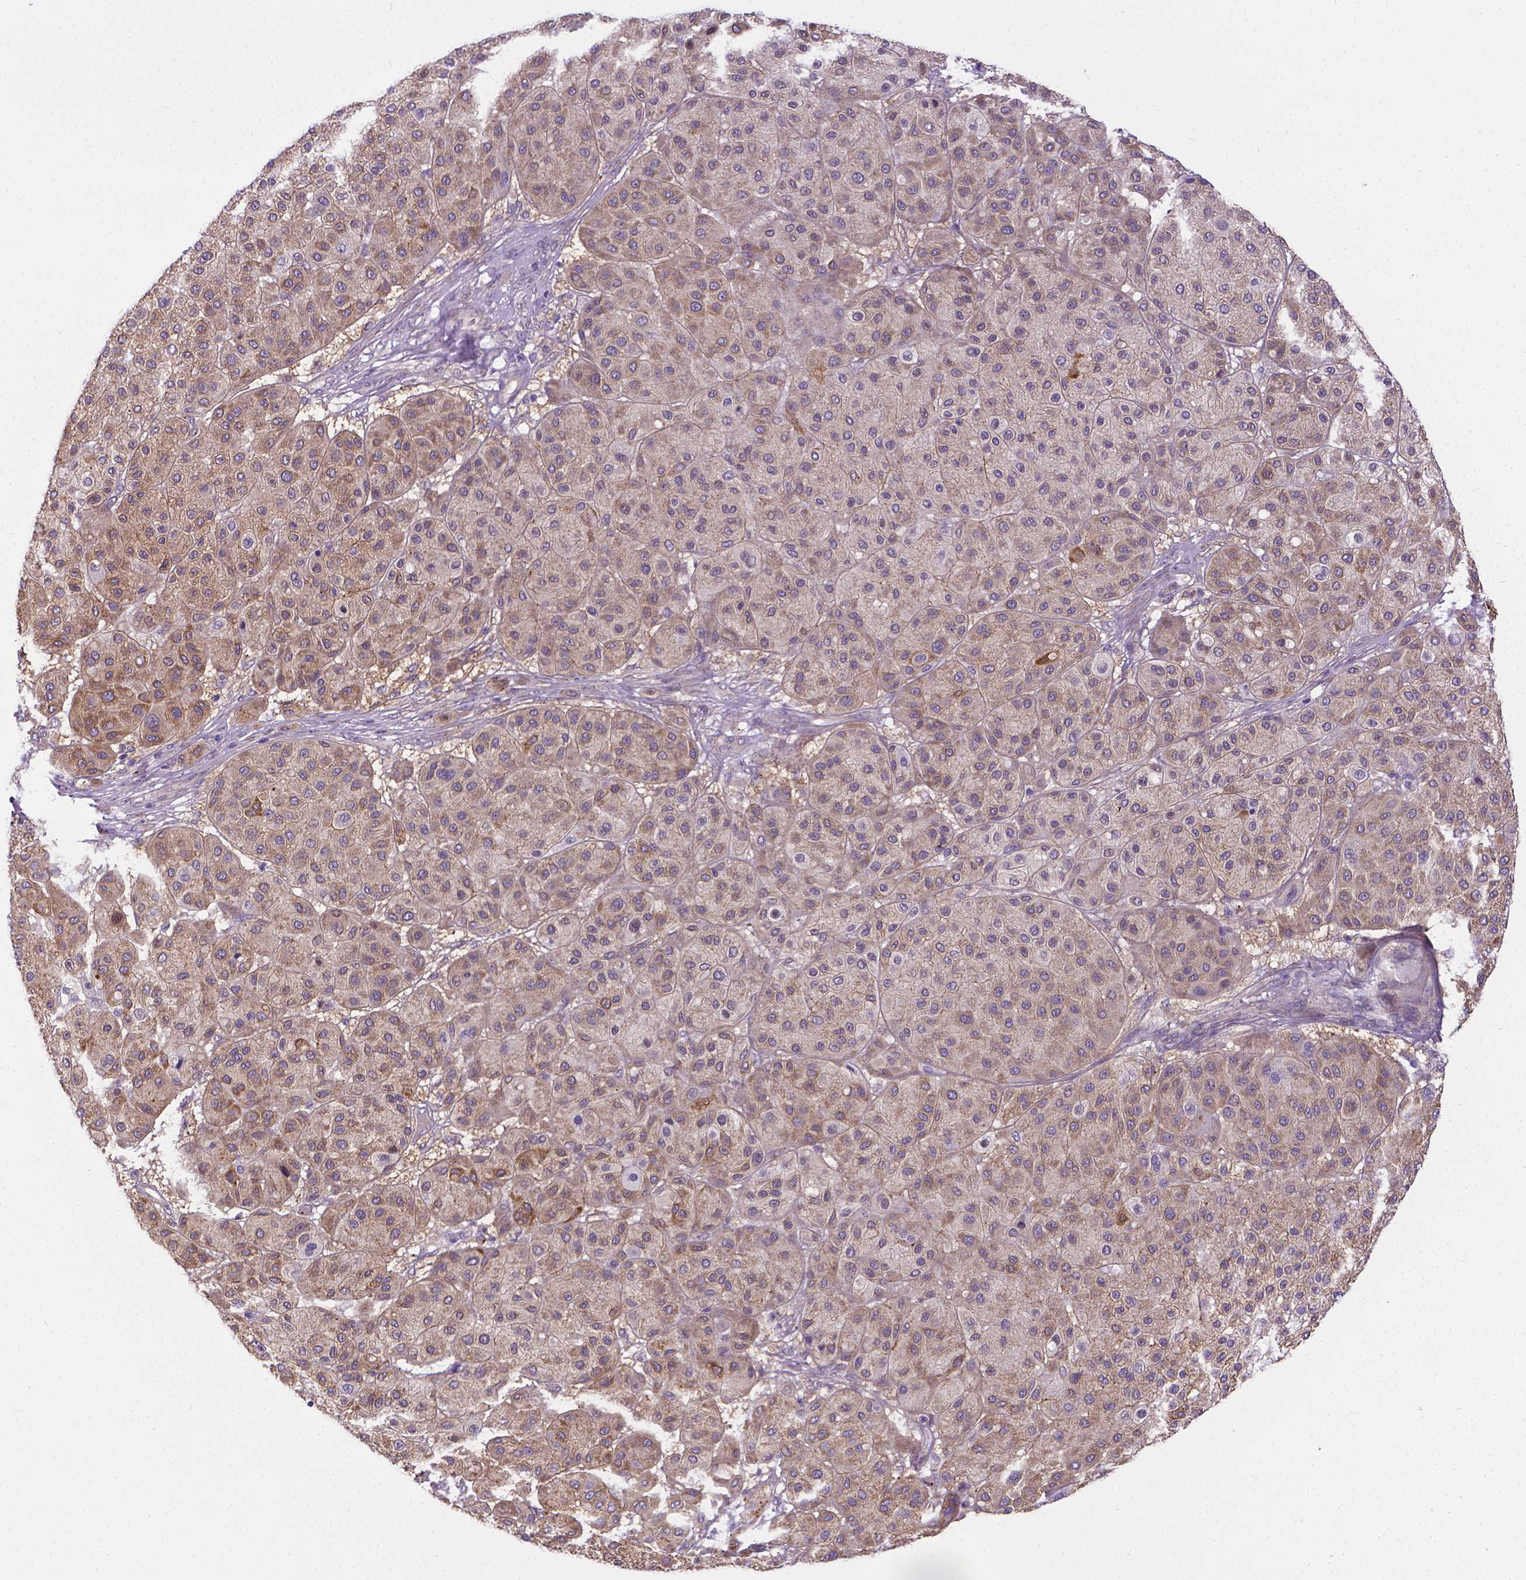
{"staining": {"intensity": "moderate", "quantity": ">75%", "location": "cytoplasmic/membranous"}, "tissue": "melanoma", "cell_type": "Tumor cells", "image_type": "cancer", "snomed": [{"axis": "morphology", "description": "Malignant melanoma, Metastatic site"}, {"axis": "topography", "description": "Smooth muscle"}], "caption": "Melanoma stained with a brown dye exhibits moderate cytoplasmic/membranous positive expression in approximately >75% of tumor cells.", "gene": "CFAP299", "patient": {"sex": "male", "age": 41}}